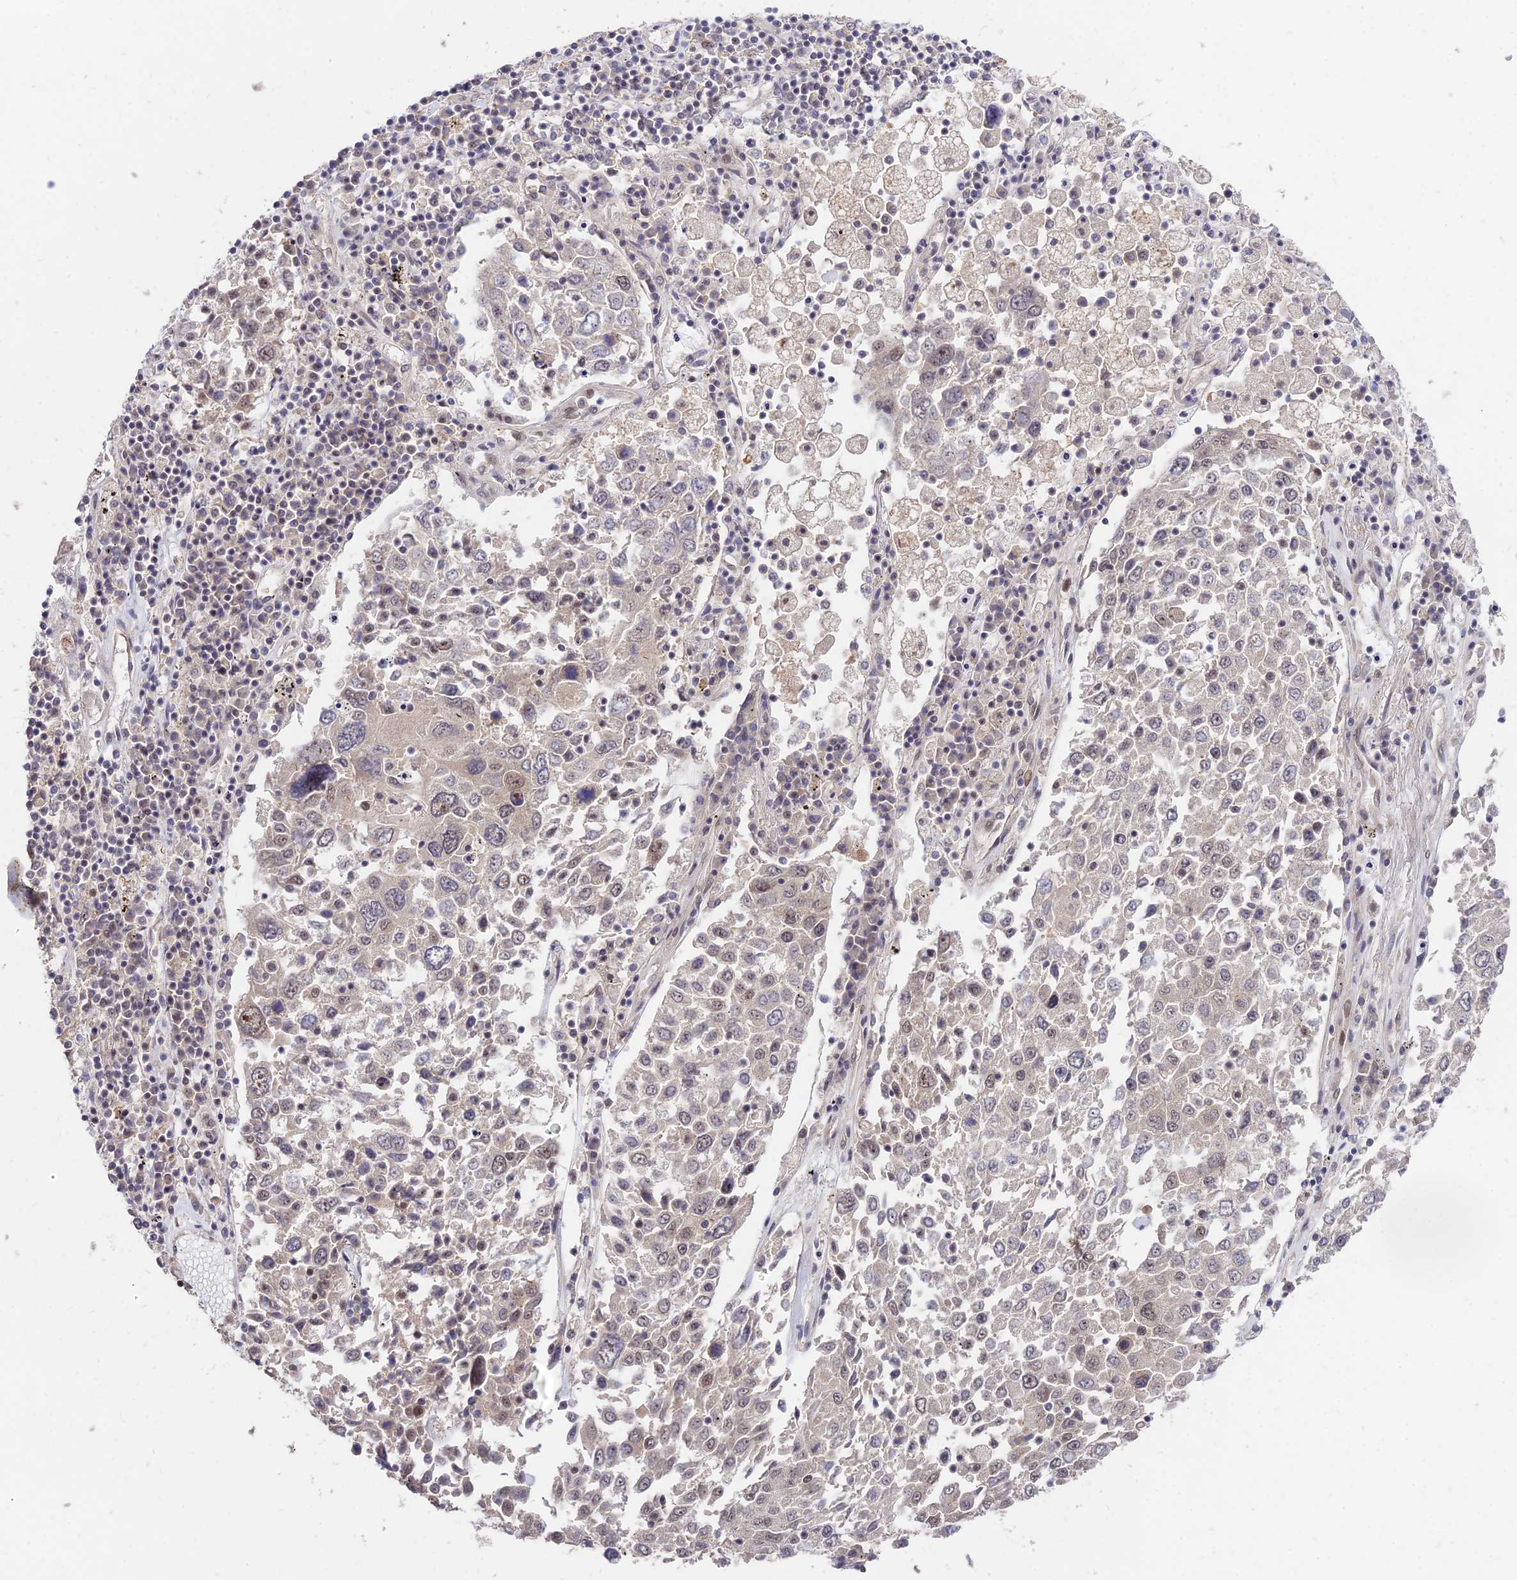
{"staining": {"intensity": "weak", "quantity": "25%-75%", "location": "nuclear"}, "tissue": "lung cancer", "cell_type": "Tumor cells", "image_type": "cancer", "snomed": [{"axis": "morphology", "description": "Squamous cell carcinoma, NOS"}, {"axis": "topography", "description": "Lung"}], "caption": "Lung cancer stained with a brown dye exhibits weak nuclear positive expression in about 25%-75% of tumor cells.", "gene": "ZNF85", "patient": {"sex": "male", "age": 65}}